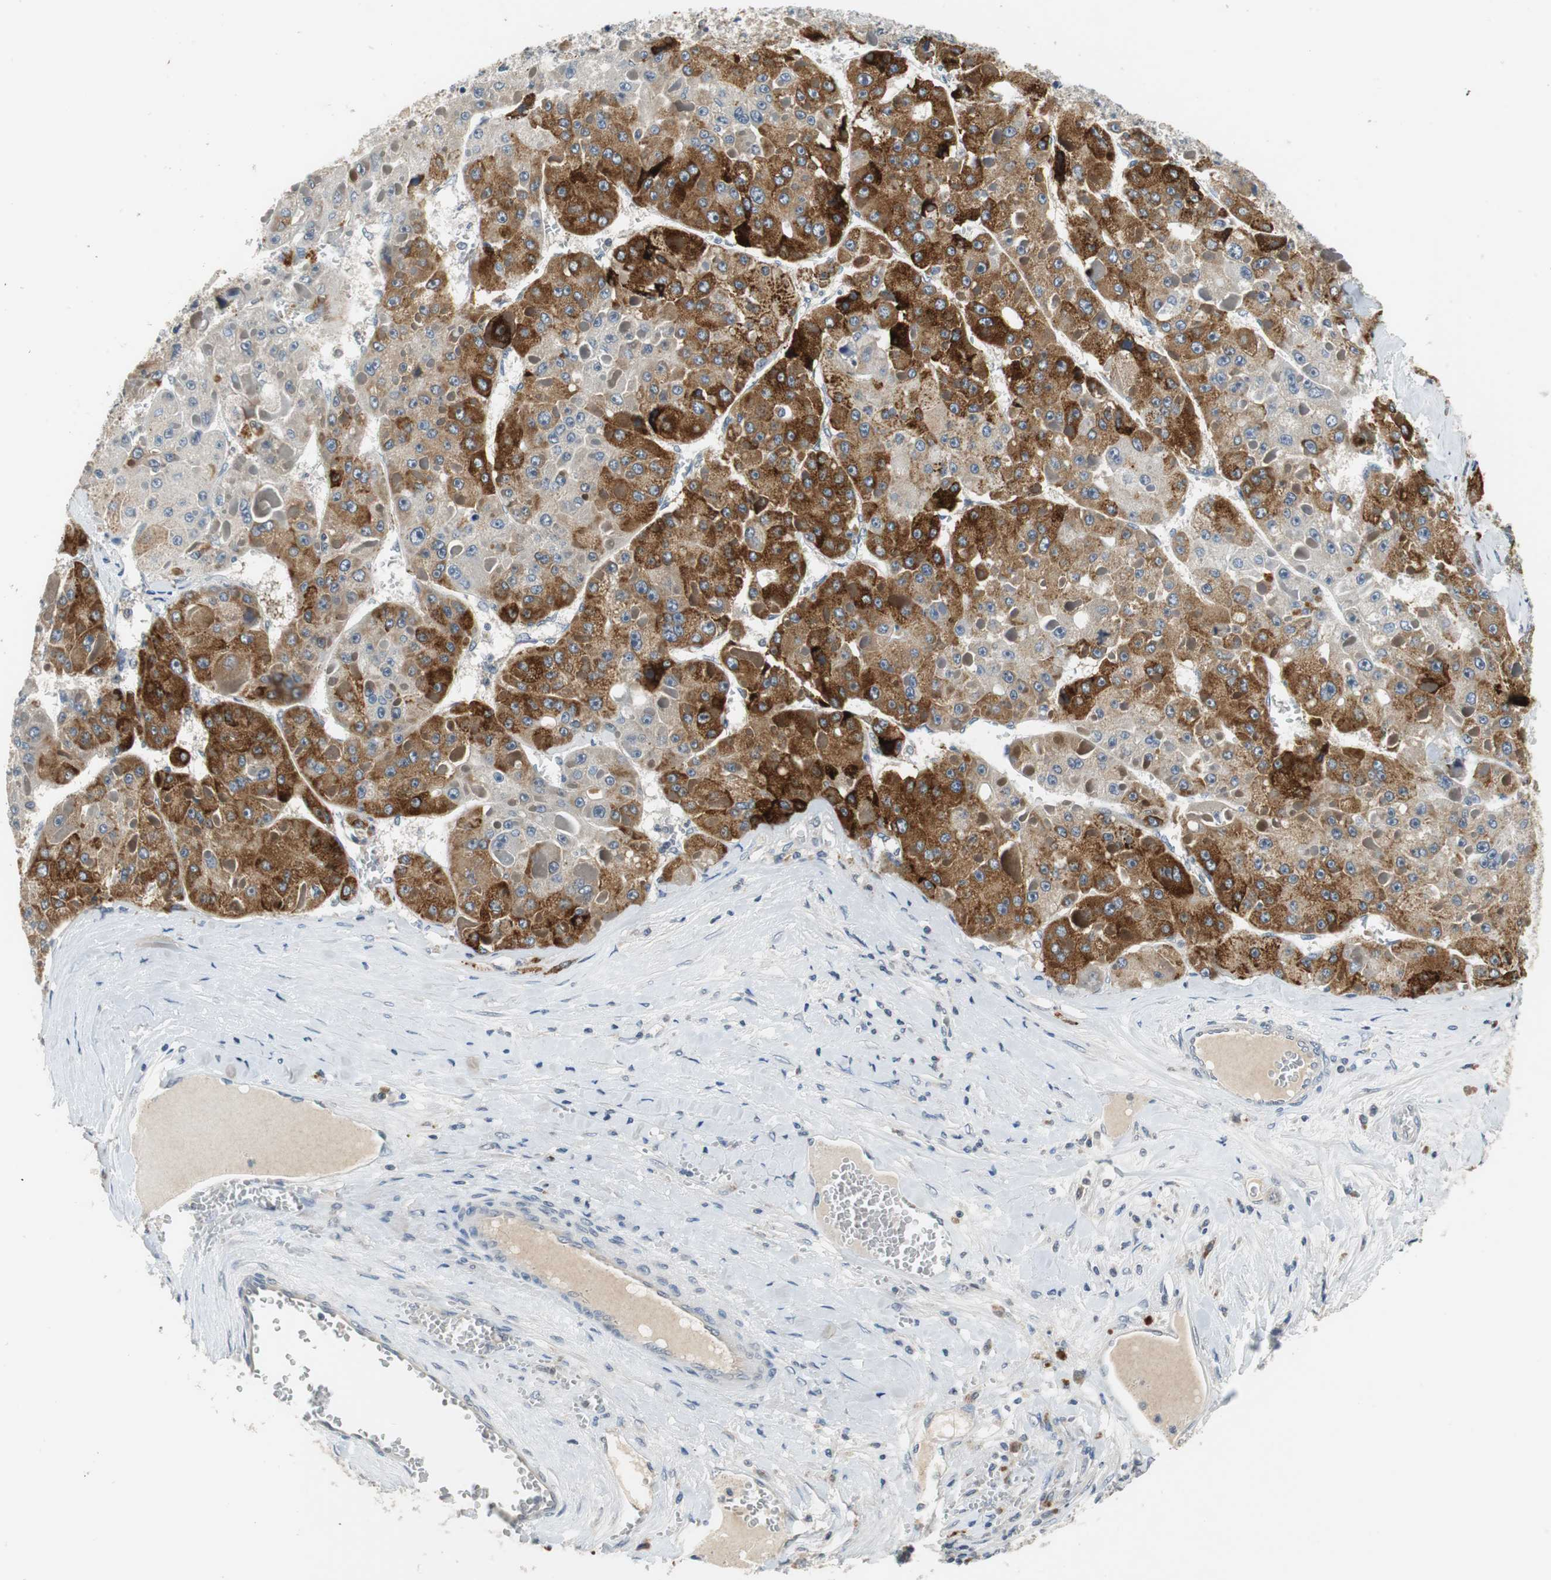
{"staining": {"intensity": "strong", "quantity": "25%-75%", "location": "cytoplasmic/membranous"}, "tissue": "liver cancer", "cell_type": "Tumor cells", "image_type": "cancer", "snomed": [{"axis": "morphology", "description": "Carcinoma, Hepatocellular, NOS"}, {"axis": "topography", "description": "Liver"}], "caption": "The photomicrograph exhibits a brown stain indicating the presence of a protein in the cytoplasmic/membranous of tumor cells in liver cancer (hepatocellular carcinoma).", "gene": "GLCCI1", "patient": {"sex": "female", "age": 73}}